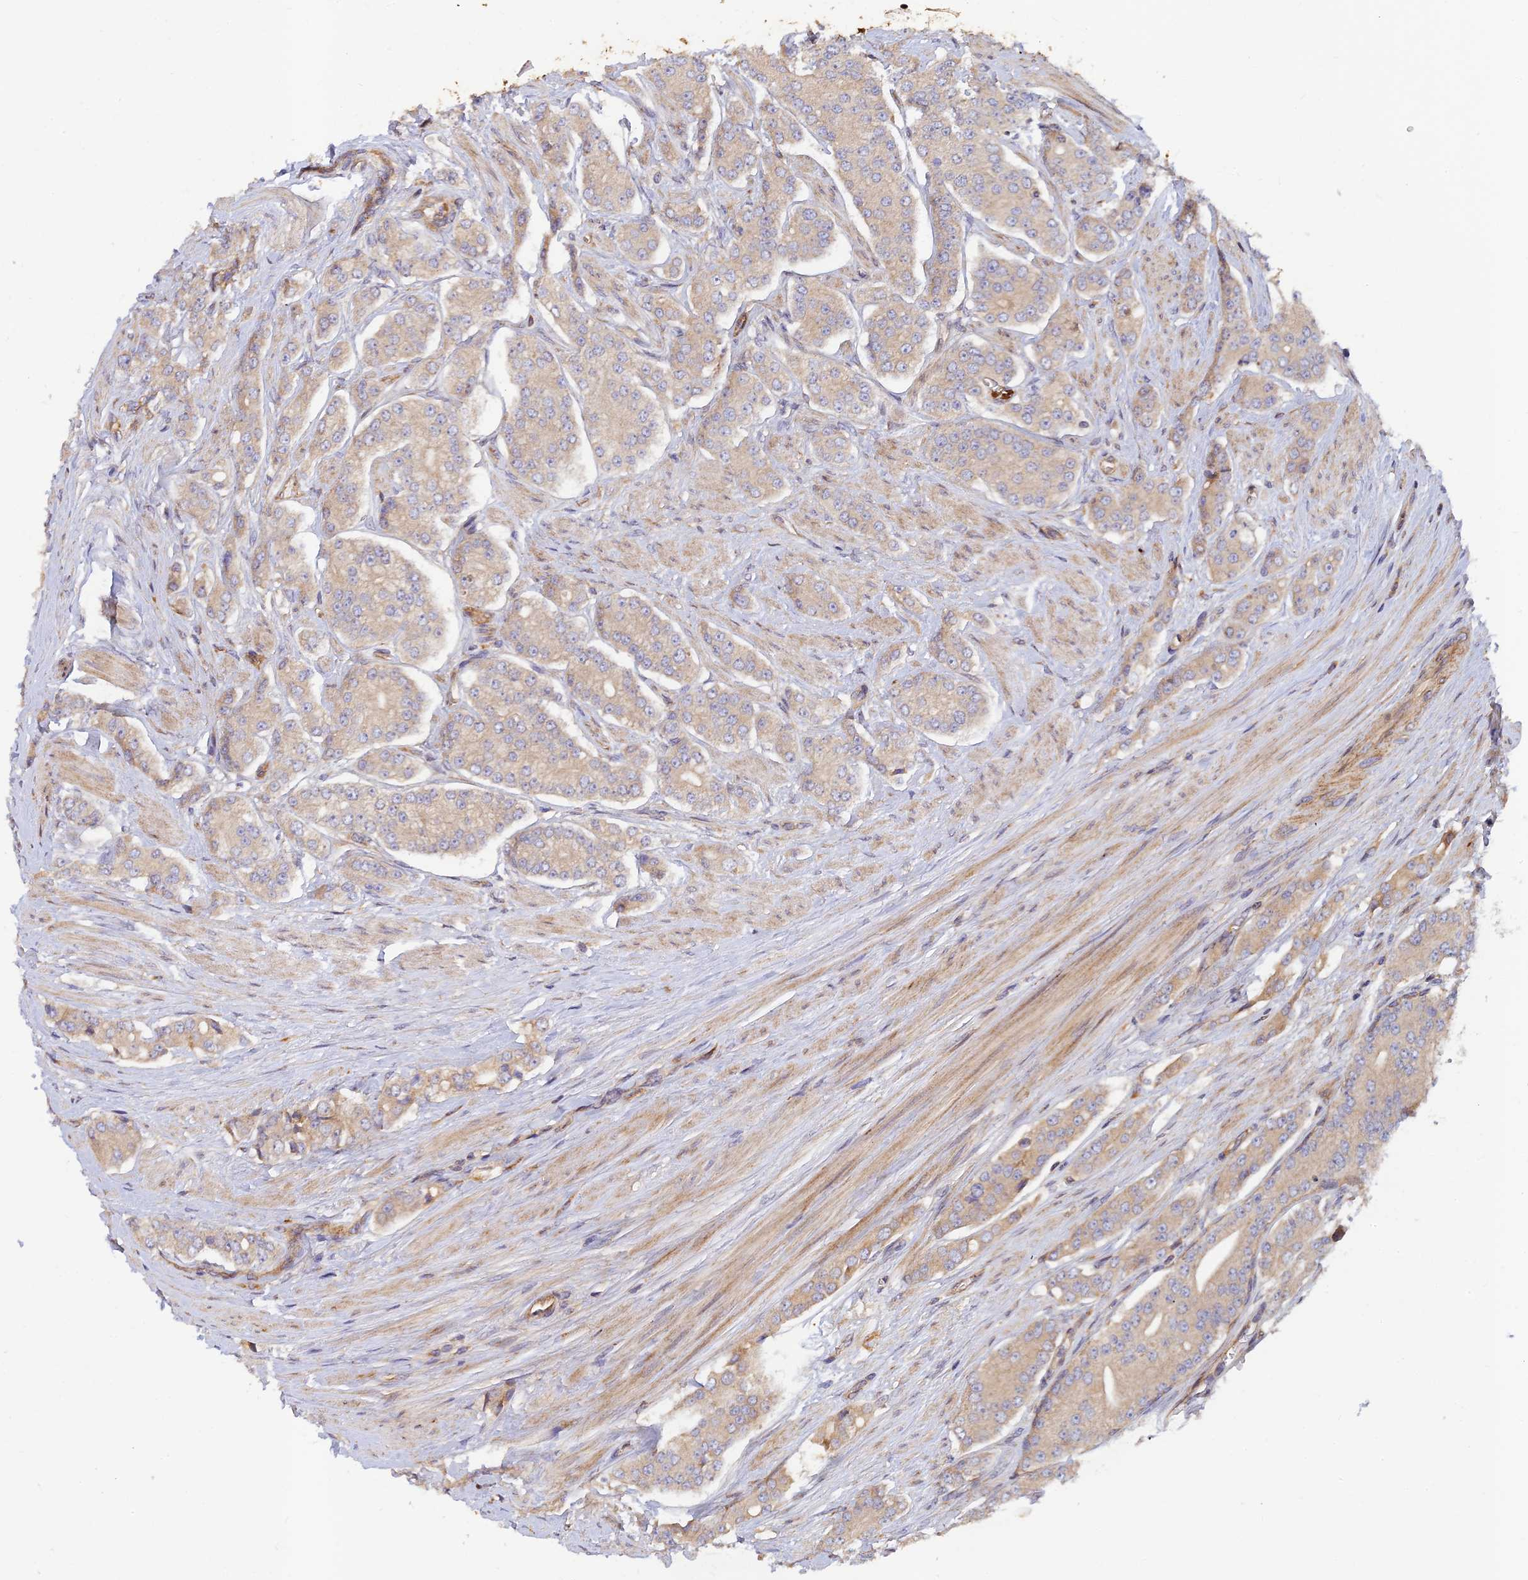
{"staining": {"intensity": "weak", "quantity": "25%-75%", "location": "cytoplasmic/membranous"}, "tissue": "prostate cancer", "cell_type": "Tumor cells", "image_type": "cancer", "snomed": [{"axis": "morphology", "description": "Adenocarcinoma, High grade"}, {"axis": "topography", "description": "Prostate"}], "caption": "Adenocarcinoma (high-grade) (prostate) stained for a protein shows weak cytoplasmic/membranous positivity in tumor cells.", "gene": "GMCL1", "patient": {"sex": "male", "age": 71}}